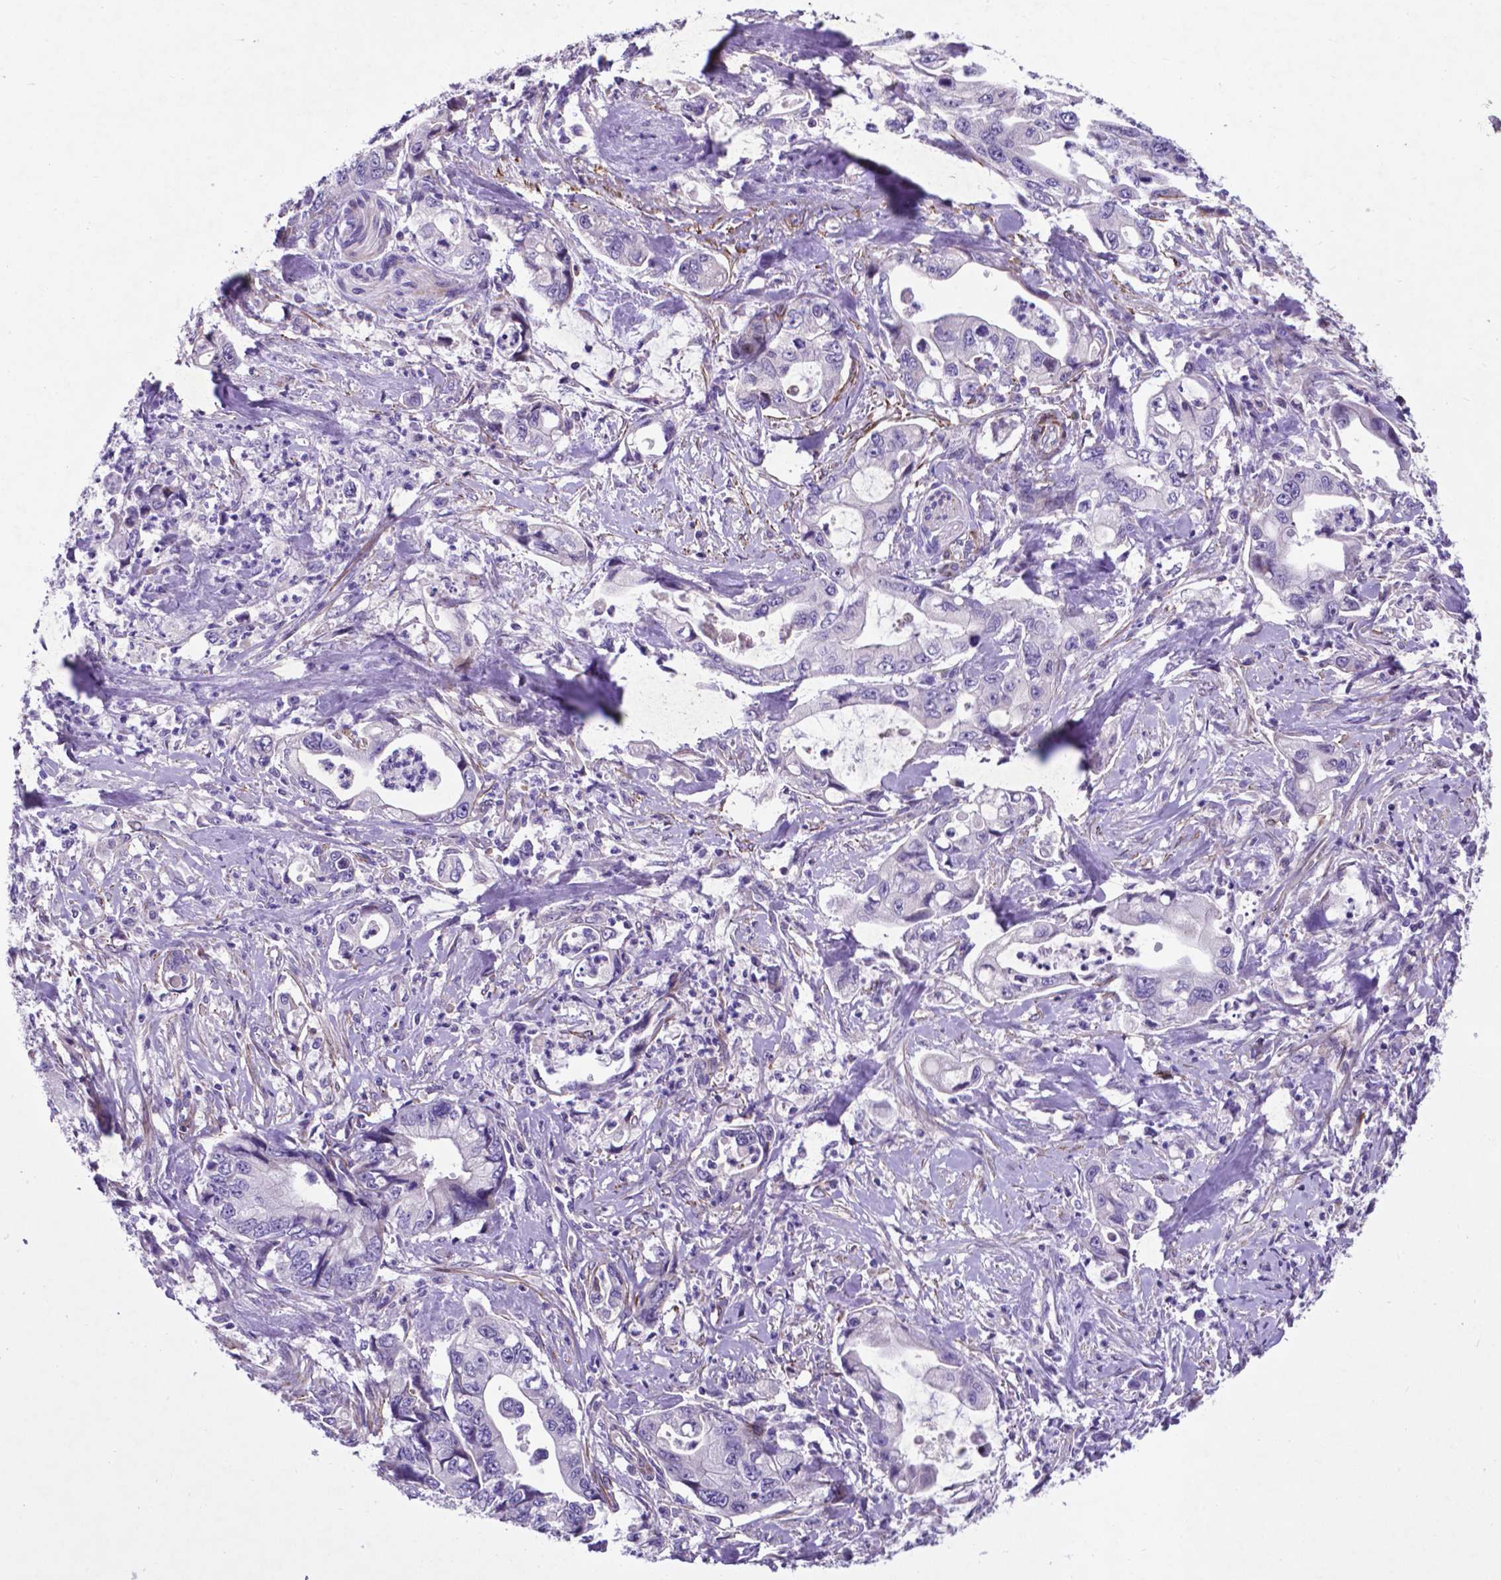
{"staining": {"intensity": "negative", "quantity": "none", "location": "none"}, "tissue": "stomach cancer", "cell_type": "Tumor cells", "image_type": "cancer", "snomed": [{"axis": "morphology", "description": "Adenocarcinoma, NOS"}, {"axis": "topography", "description": "Pancreas"}, {"axis": "topography", "description": "Stomach, upper"}], "caption": "A high-resolution image shows immunohistochemistry staining of stomach adenocarcinoma, which reveals no significant staining in tumor cells.", "gene": "PFKFB4", "patient": {"sex": "male", "age": 77}}